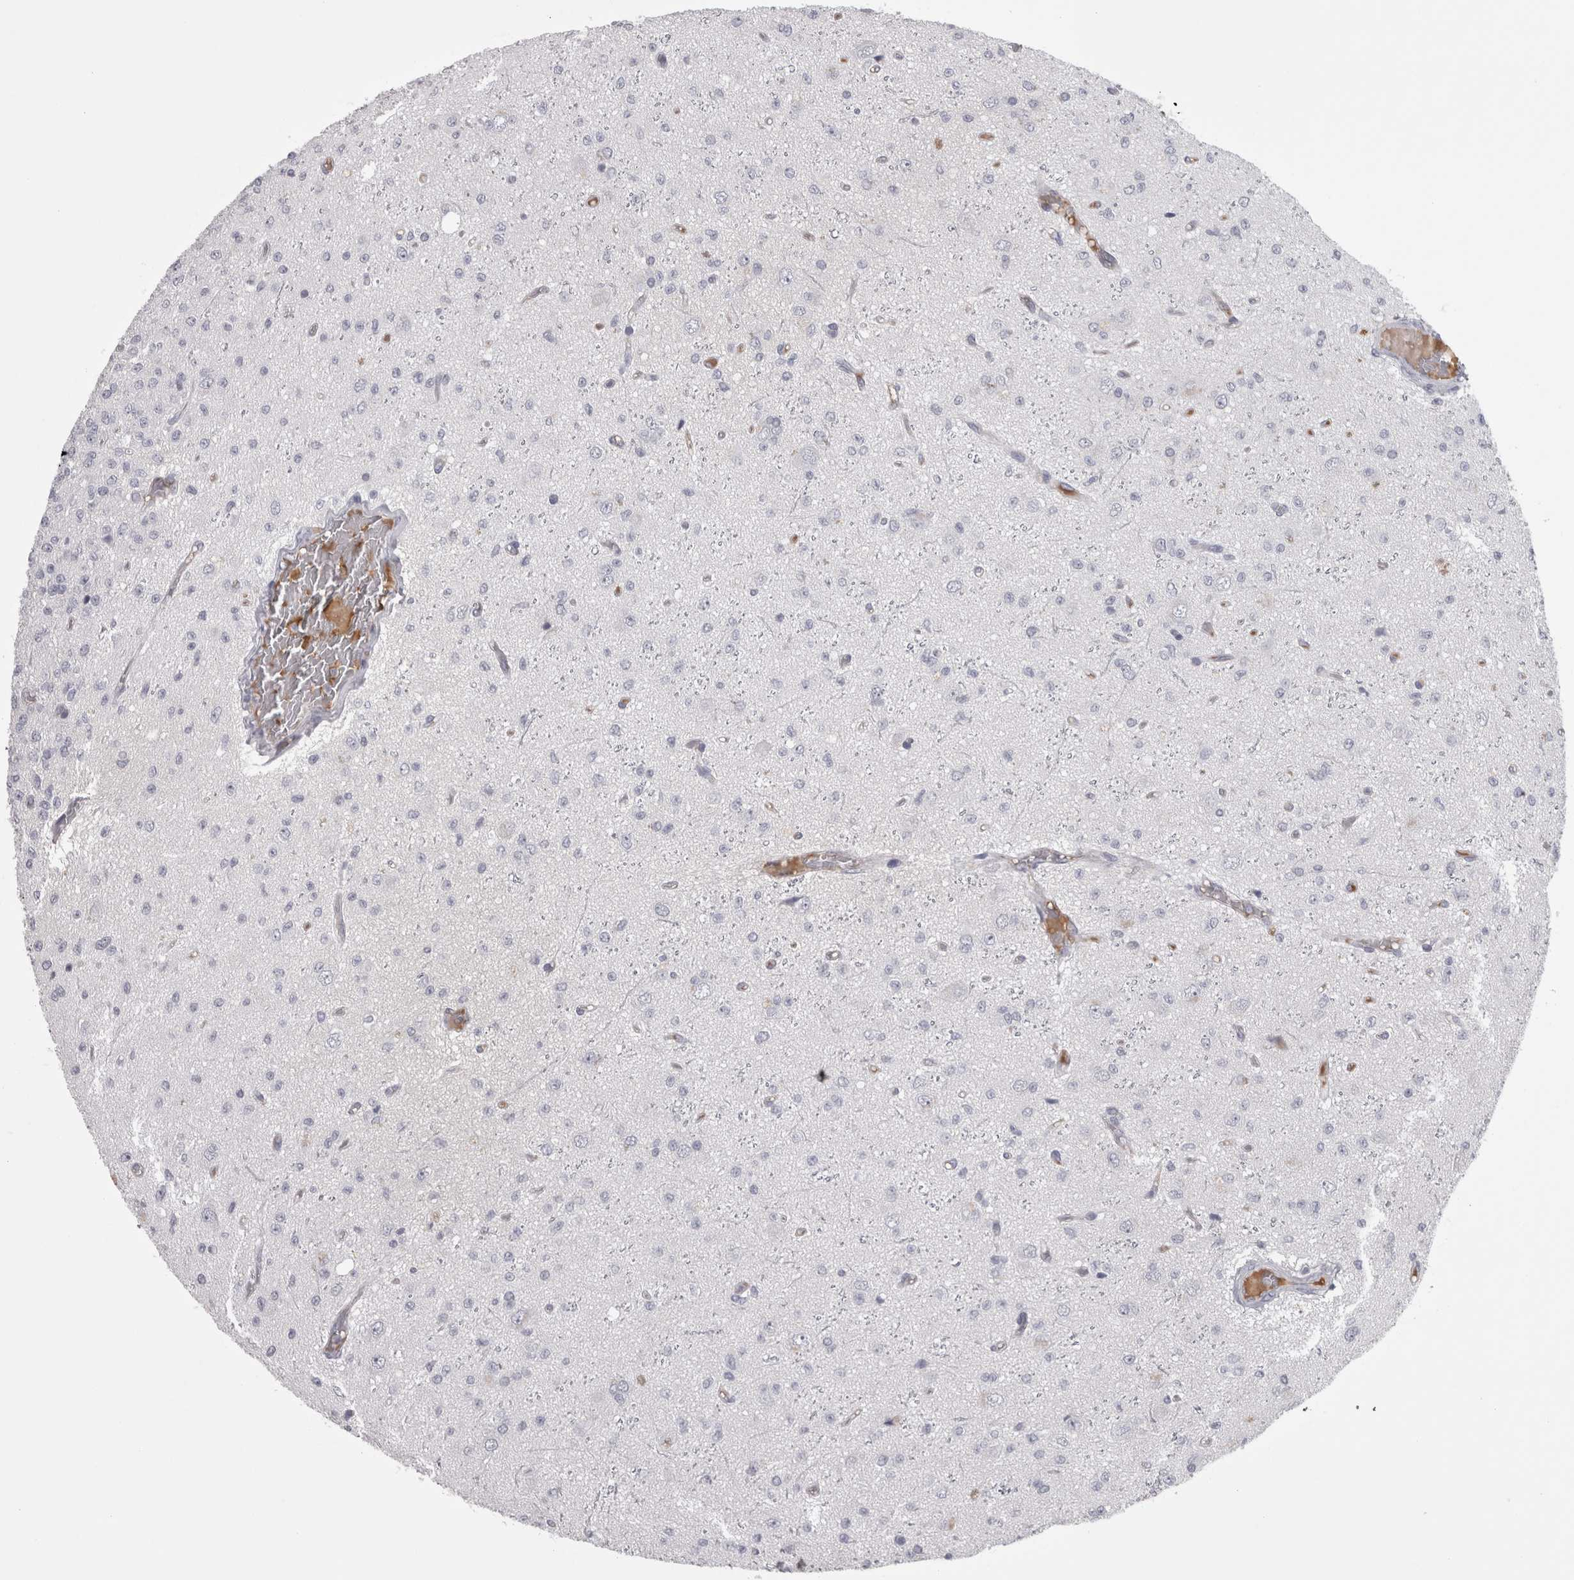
{"staining": {"intensity": "negative", "quantity": "none", "location": "none"}, "tissue": "glioma", "cell_type": "Tumor cells", "image_type": "cancer", "snomed": [{"axis": "morphology", "description": "Glioma, malignant, High grade"}, {"axis": "topography", "description": "pancreas cauda"}], "caption": "Glioma was stained to show a protein in brown. There is no significant positivity in tumor cells. (IHC, brightfield microscopy, high magnification).", "gene": "SAA4", "patient": {"sex": "male", "age": 60}}